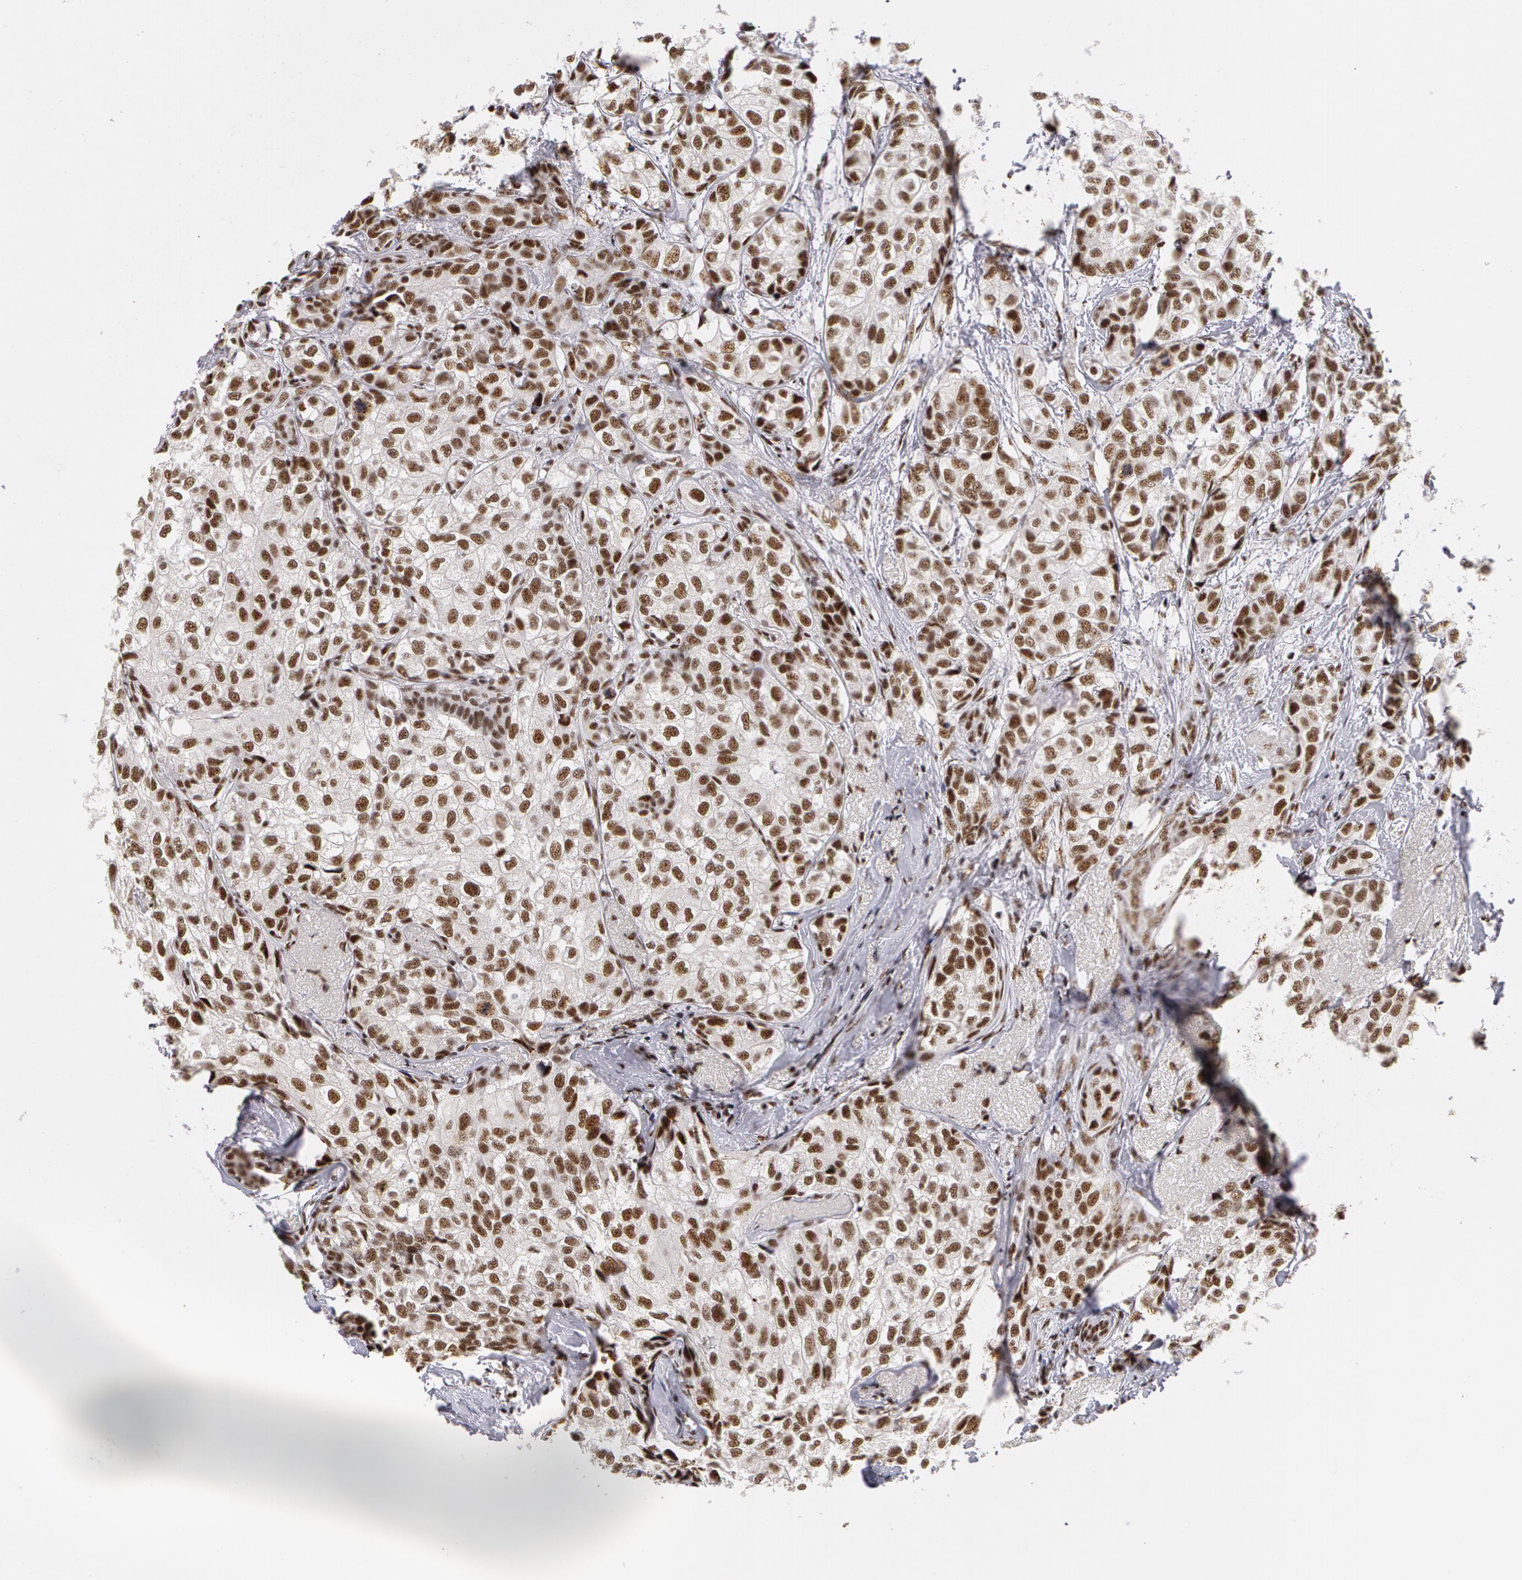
{"staining": {"intensity": "moderate", "quantity": ">75%", "location": "nuclear"}, "tissue": "breast cancer", "cell_type": "Tumor cells", "image_type": "cancer", "snomed": [{"axis": "morphology", "description": "Duct carcinoma"}, {"axis": "topography", "description": "Breast"}], "caption": "Brown immunohistochemical staining in human breast intraductal carcinoma exhibits moderate nuclear expression in approximately >75% of tumor cells.", "gene": "PNN", "patient": {"sex": "female", "age": 68}}